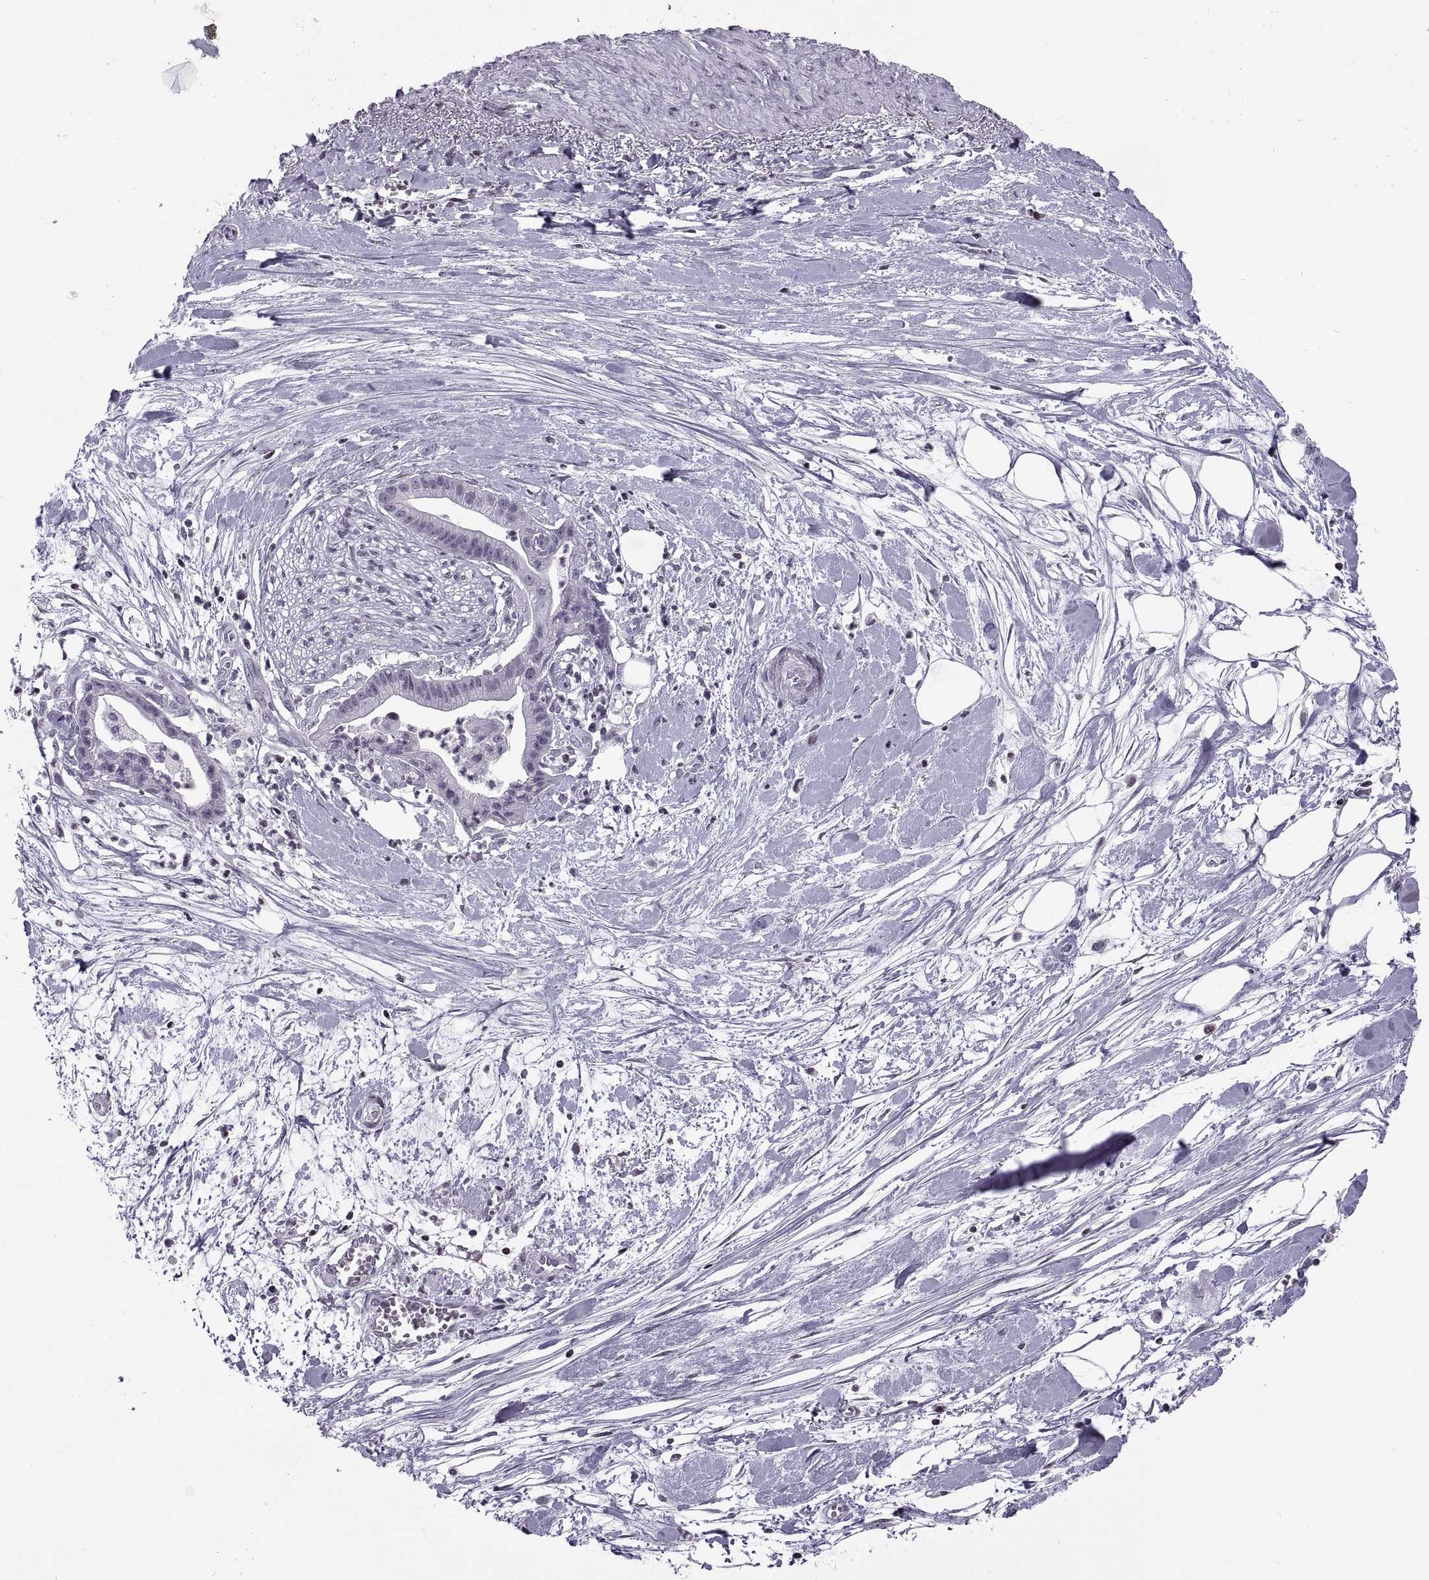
{"staining": {"intensity": "negative", "quantity": "none", "location": "none"}, "tissue": "pancreatic cancer", "cell_type": "Tumor cells", "image_type": "cancer", "snomed": [{"axis": "morphology", "description": "Normal tissue, NOS"}, {"axis": "morphology", "description": "Adenocarcinoma, NOS"}, {"axis": "topography", "description": "Lymph node"}, {"axis": "topography", "description": "Pancreas"}], "caption": "Pancreatic adenocarcinoma was stained to show a protein in brown. There is no significant staining in tumor cells.", "gene": "H1-8", "patient": {"sex": "female", "age": 58}}